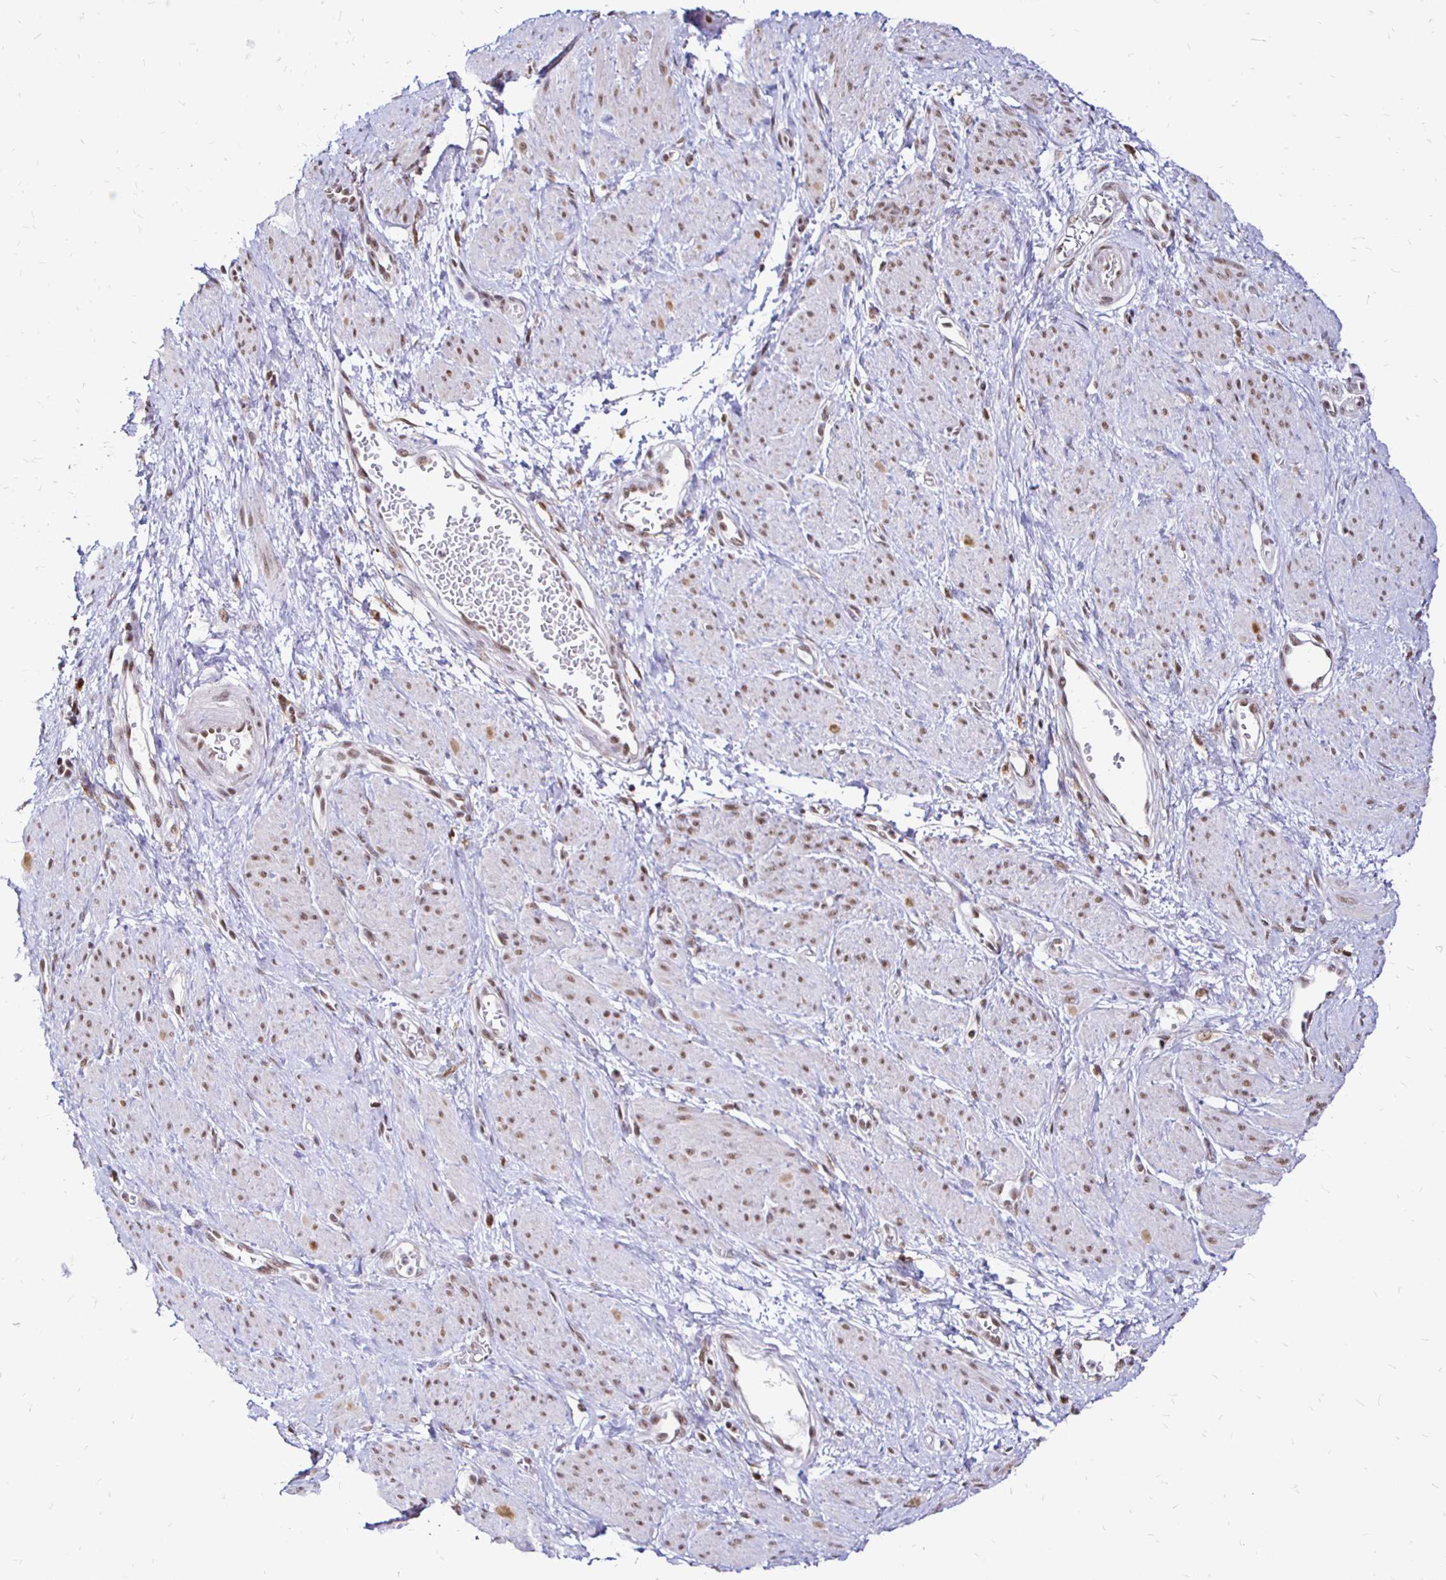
{"staining": {"intensity": "moderate", "quantity": ">75%", "location": "nuclear"}, "tissue": "smooth muscle", "cell_type": "Smooth muscle cells", "image_type": "normal", "snomed": [{"axis": "morphology", "description": "Normal tissue, NOS"}, {"axis": "topography", "description": "Smooth muscle"}, {"axis": "topography", "description": "Uterus"}], "caption": "Protein expression analysis of normal smooth muscle shows moderate nuclear expression in approximately >75% of smooth muscle cells. (Stains: DAB (3,3'-diaminobenzidine) in brown, nuclei in blue, Microscopy: brightfield microscopy at high magnification).", "gene": "SIN3A", "patient": {"sex": "female", "age": 39}}